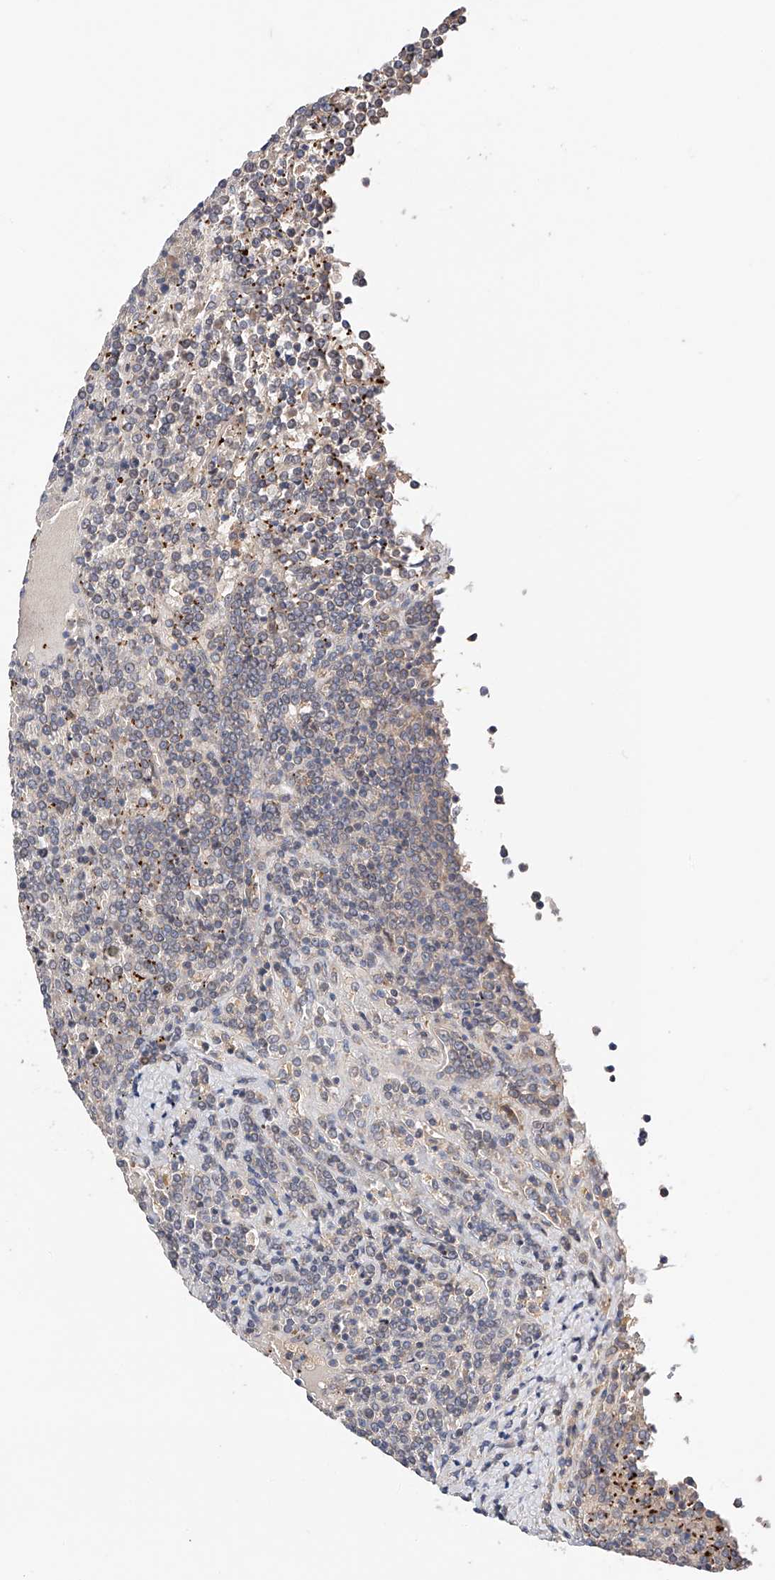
{"staining": {"intensity": "negative", "quantity": "none", "location": "none"}, "tissue": "lymphoma", "cell_type": "Tumor cells", "image_type": "cancer", "snomed": [{"axis": "morphology", "description": "Malignant lymphoma, non-Hodgkin's type, Low grade"}, {"axis": "topography", "description": "Spleen"}], "caption": "Tumor cells are negative for brown protein staining in low-grade malignant lymphoma, non-Hodgkin's type.", "gene": "ZFHX2", "patient": {"sex": "female", "age": 19}}